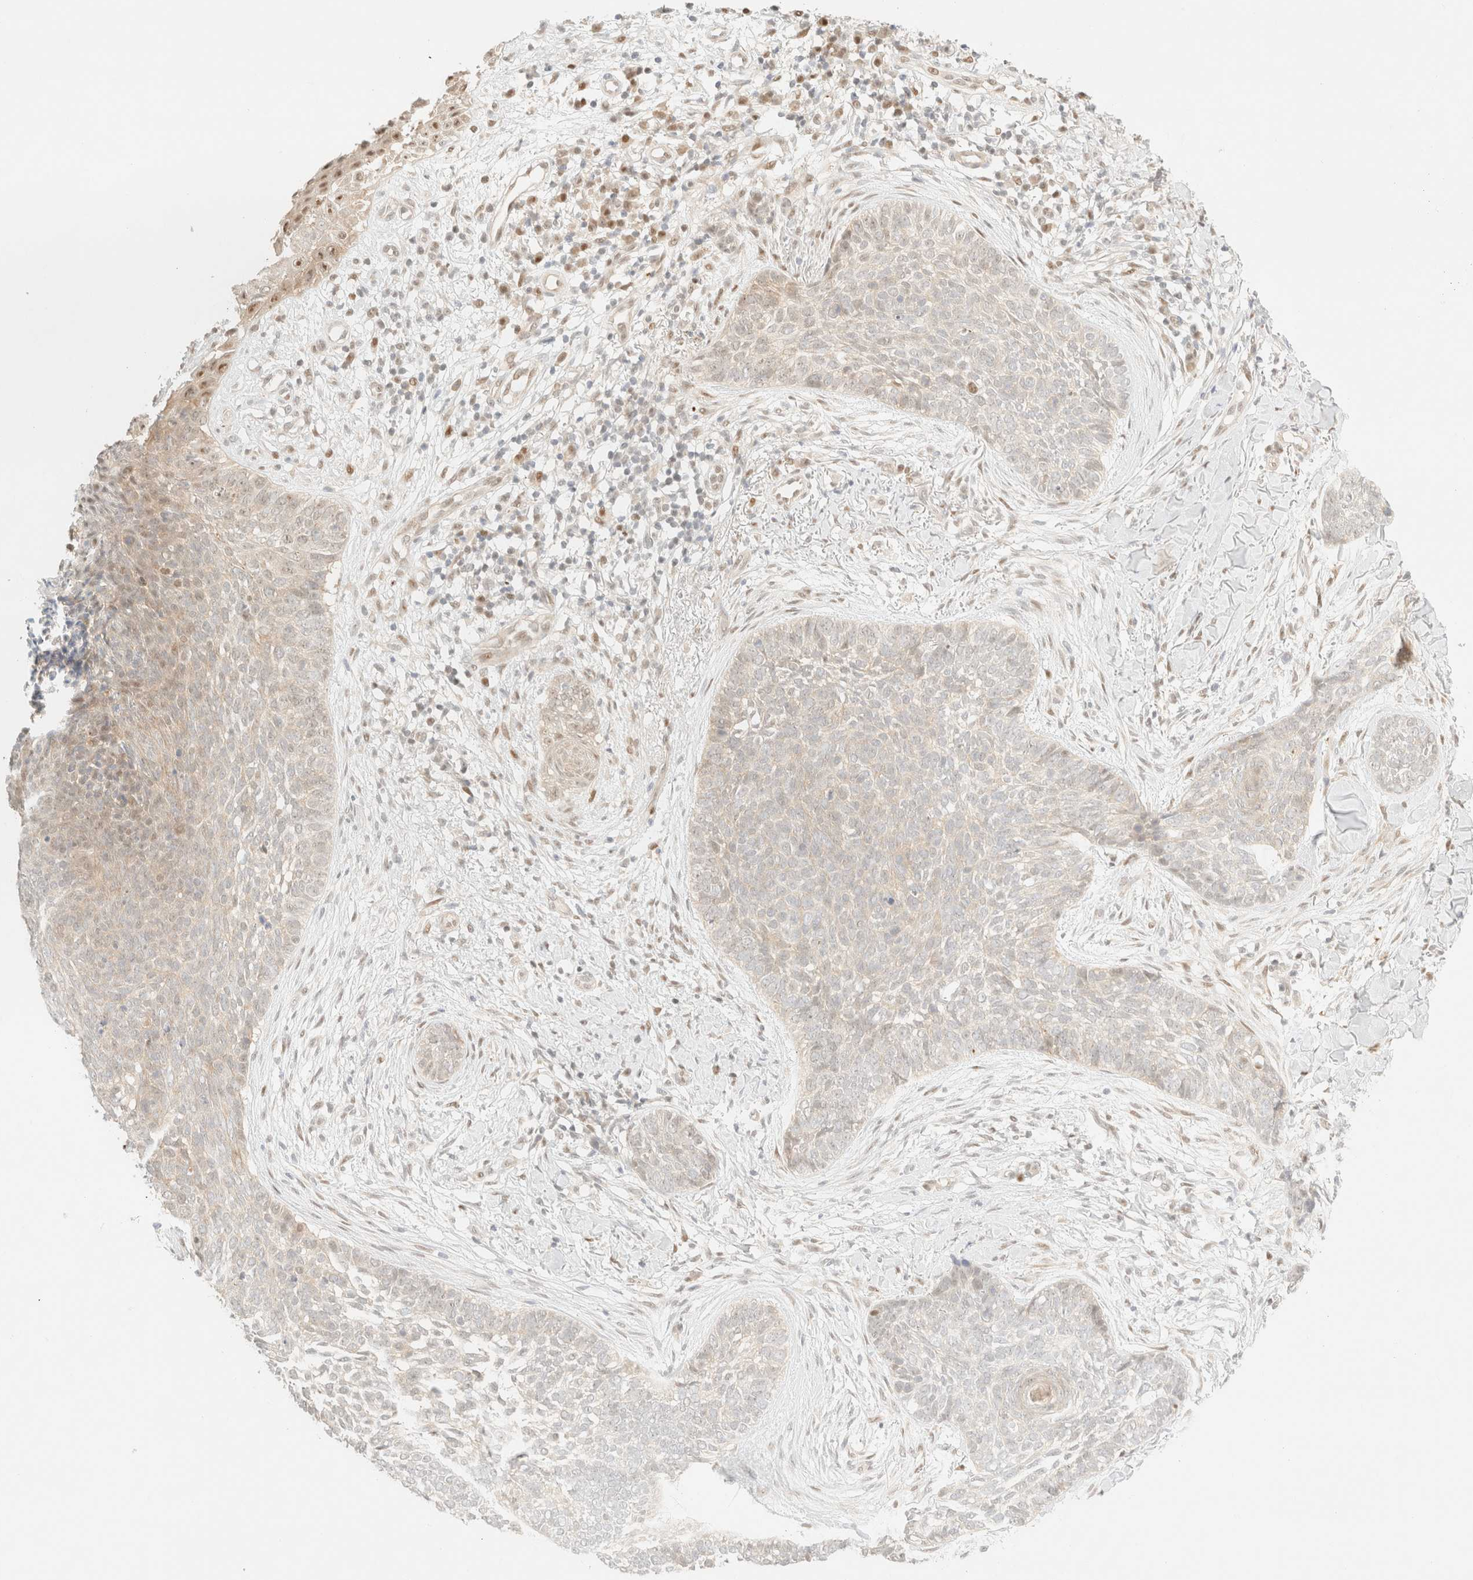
{"staining": {"intensity": "negative", "quantity": "none", "location": "none"}, "tissue": "skin cancer", "cell_type": "Tumor cells", "image_type": "cancer", "snomed": [{"axis": "morphology", "description": "Normal tissue, NOS"}, {"axis": "morphology", "description": "Basal cell carcinoma"}, {"axis": "topography", "description": "Skin"}], "caption": "The photomicrograph demonstrates no significant staining in tumor cells of basal cell carcinoma (skin).", "gene": "TSR1", "patient": {"sex": "male", "age": 67}}